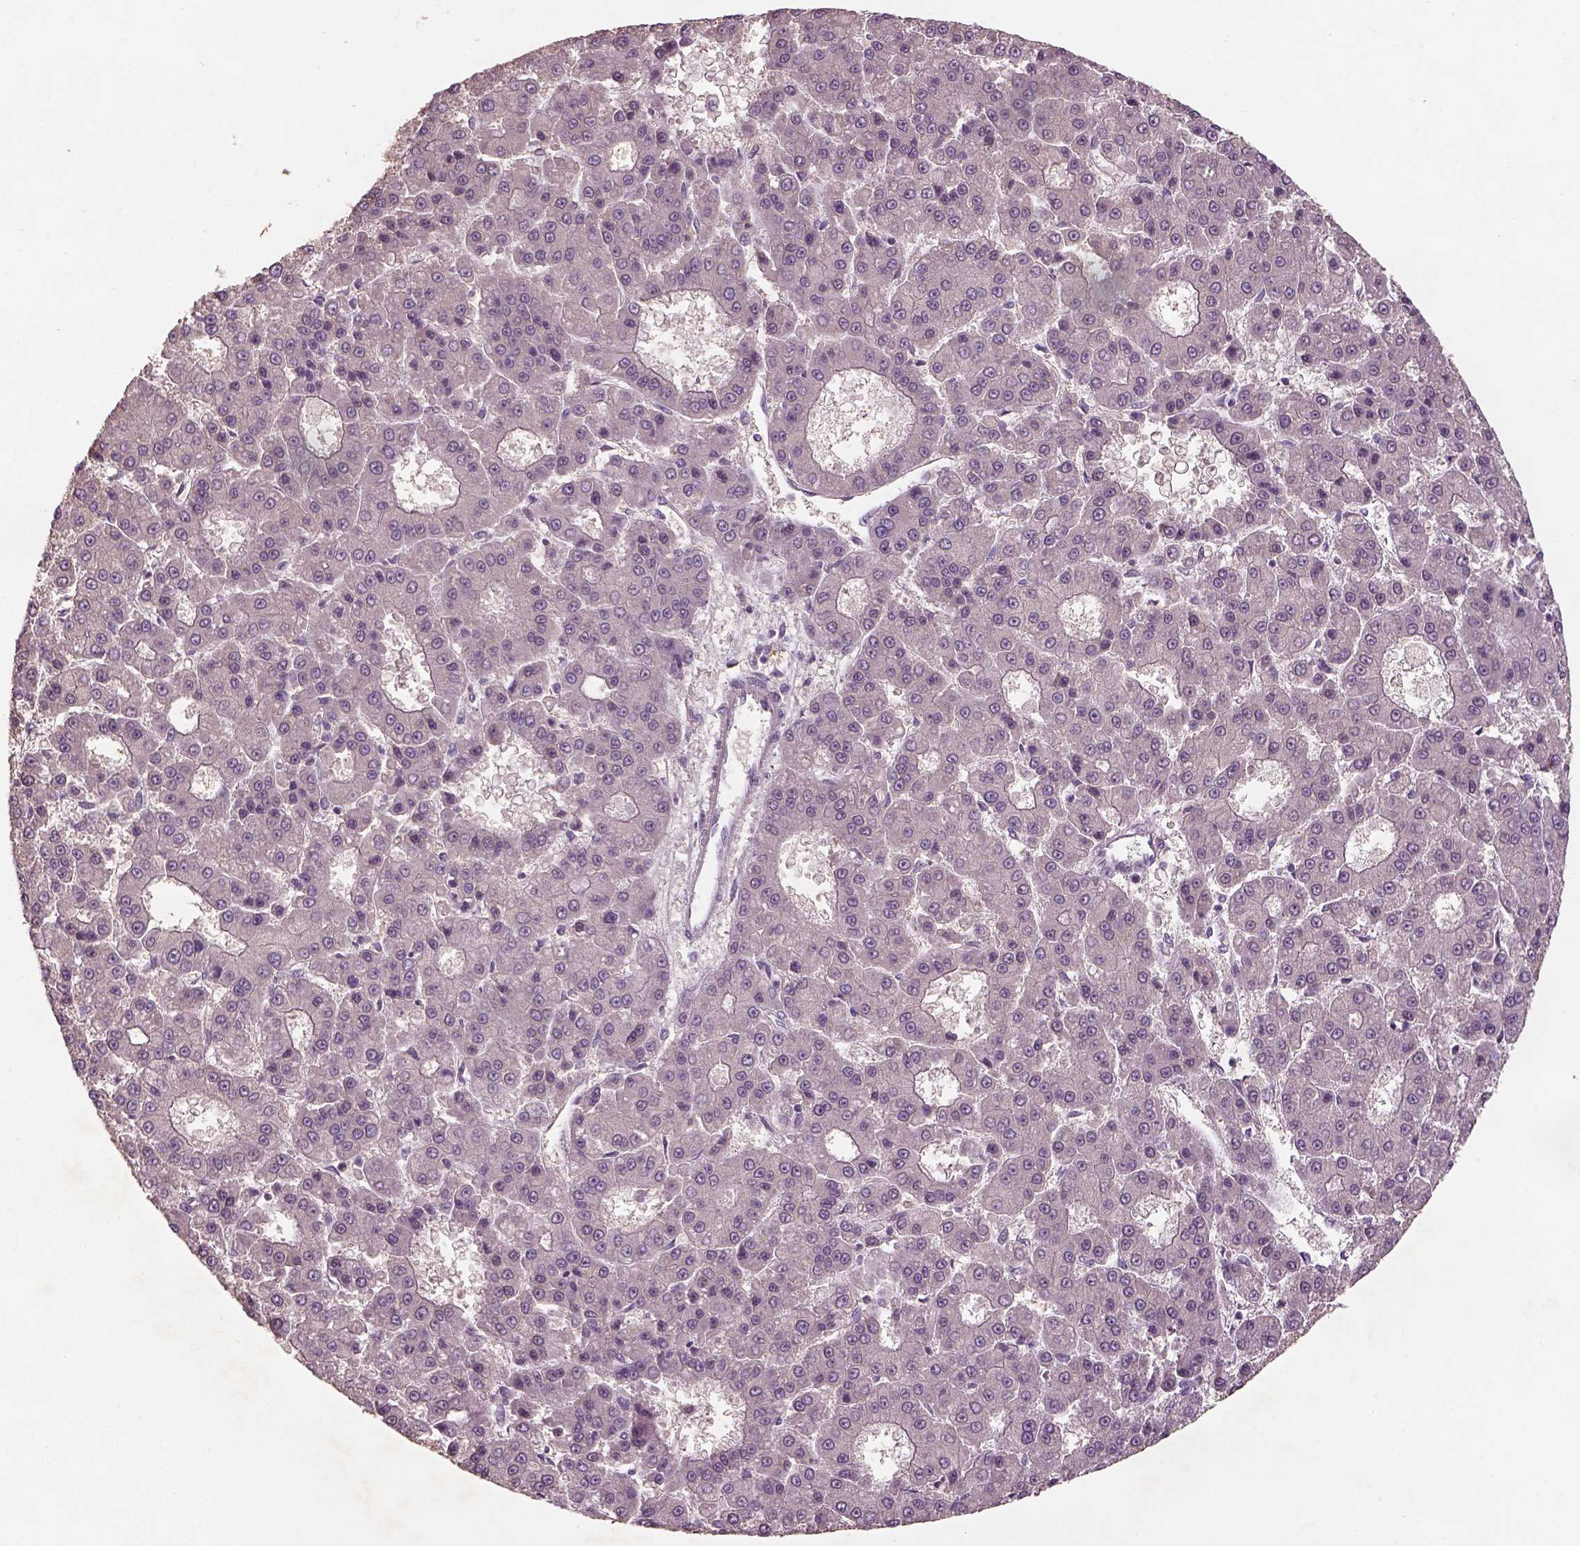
{"staining": {"intensity": "negative", "quantity": "none", "location": "none"}, "tissue": "liver cancer", "cell_type": "Tumor cells", "image_type": "cancer", "snomed": [{"axis": "morphology", "description": "Carcinoma, Hepatocellular, NOS"}, {"axis": "topography", "description": "Liver"}], "caption": "DAB (3,3'-diaminobenzidine) immunohistochemical staining of liver hepatocellular carcinoma shows no significant positivity in tumor cells.", "gene": "GDNF", "patient": {"sex": "male", "age": 70}}